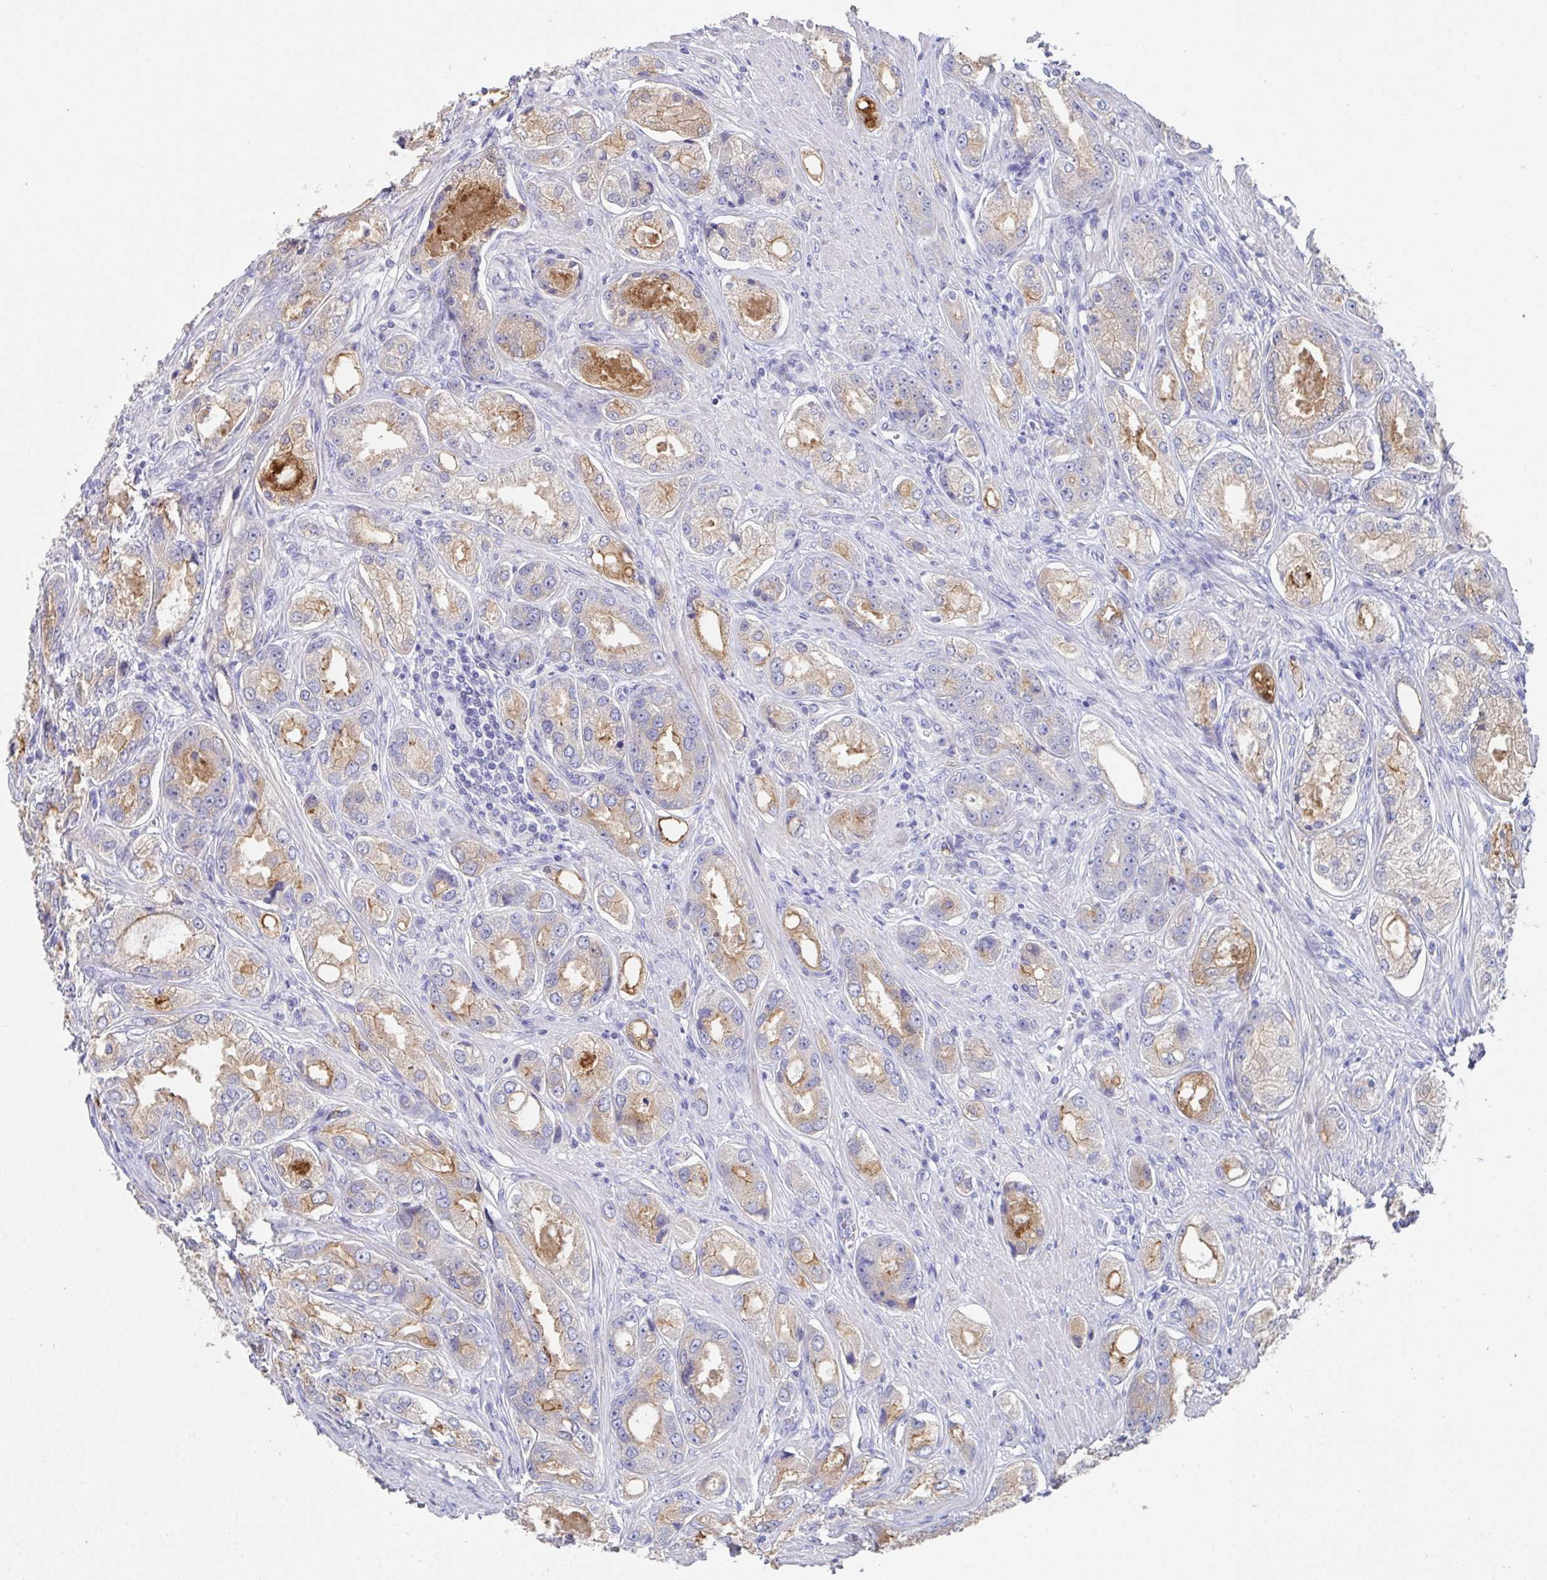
{"staining": {"intensity": "weak", "quantity": "<25%", "location": "cytoplasmic/membranous"}, "tissue": "prostate cancer", "cell_type": "Tumor cells", "image_type": "cancer", "snomed": [{"axis": "morphology", "description": "Adenocarcinoma, Low grade"}, {"axis": "topography", "description": "Prostate"}], "caption": "High power microscopy micrograph of an immunohistochemistry photomicrograph of prostate cancer, revealing no significant staining in tumor cells.", "gene": "SLC44A4", "patient": {"sex": "male", "age": 68}}